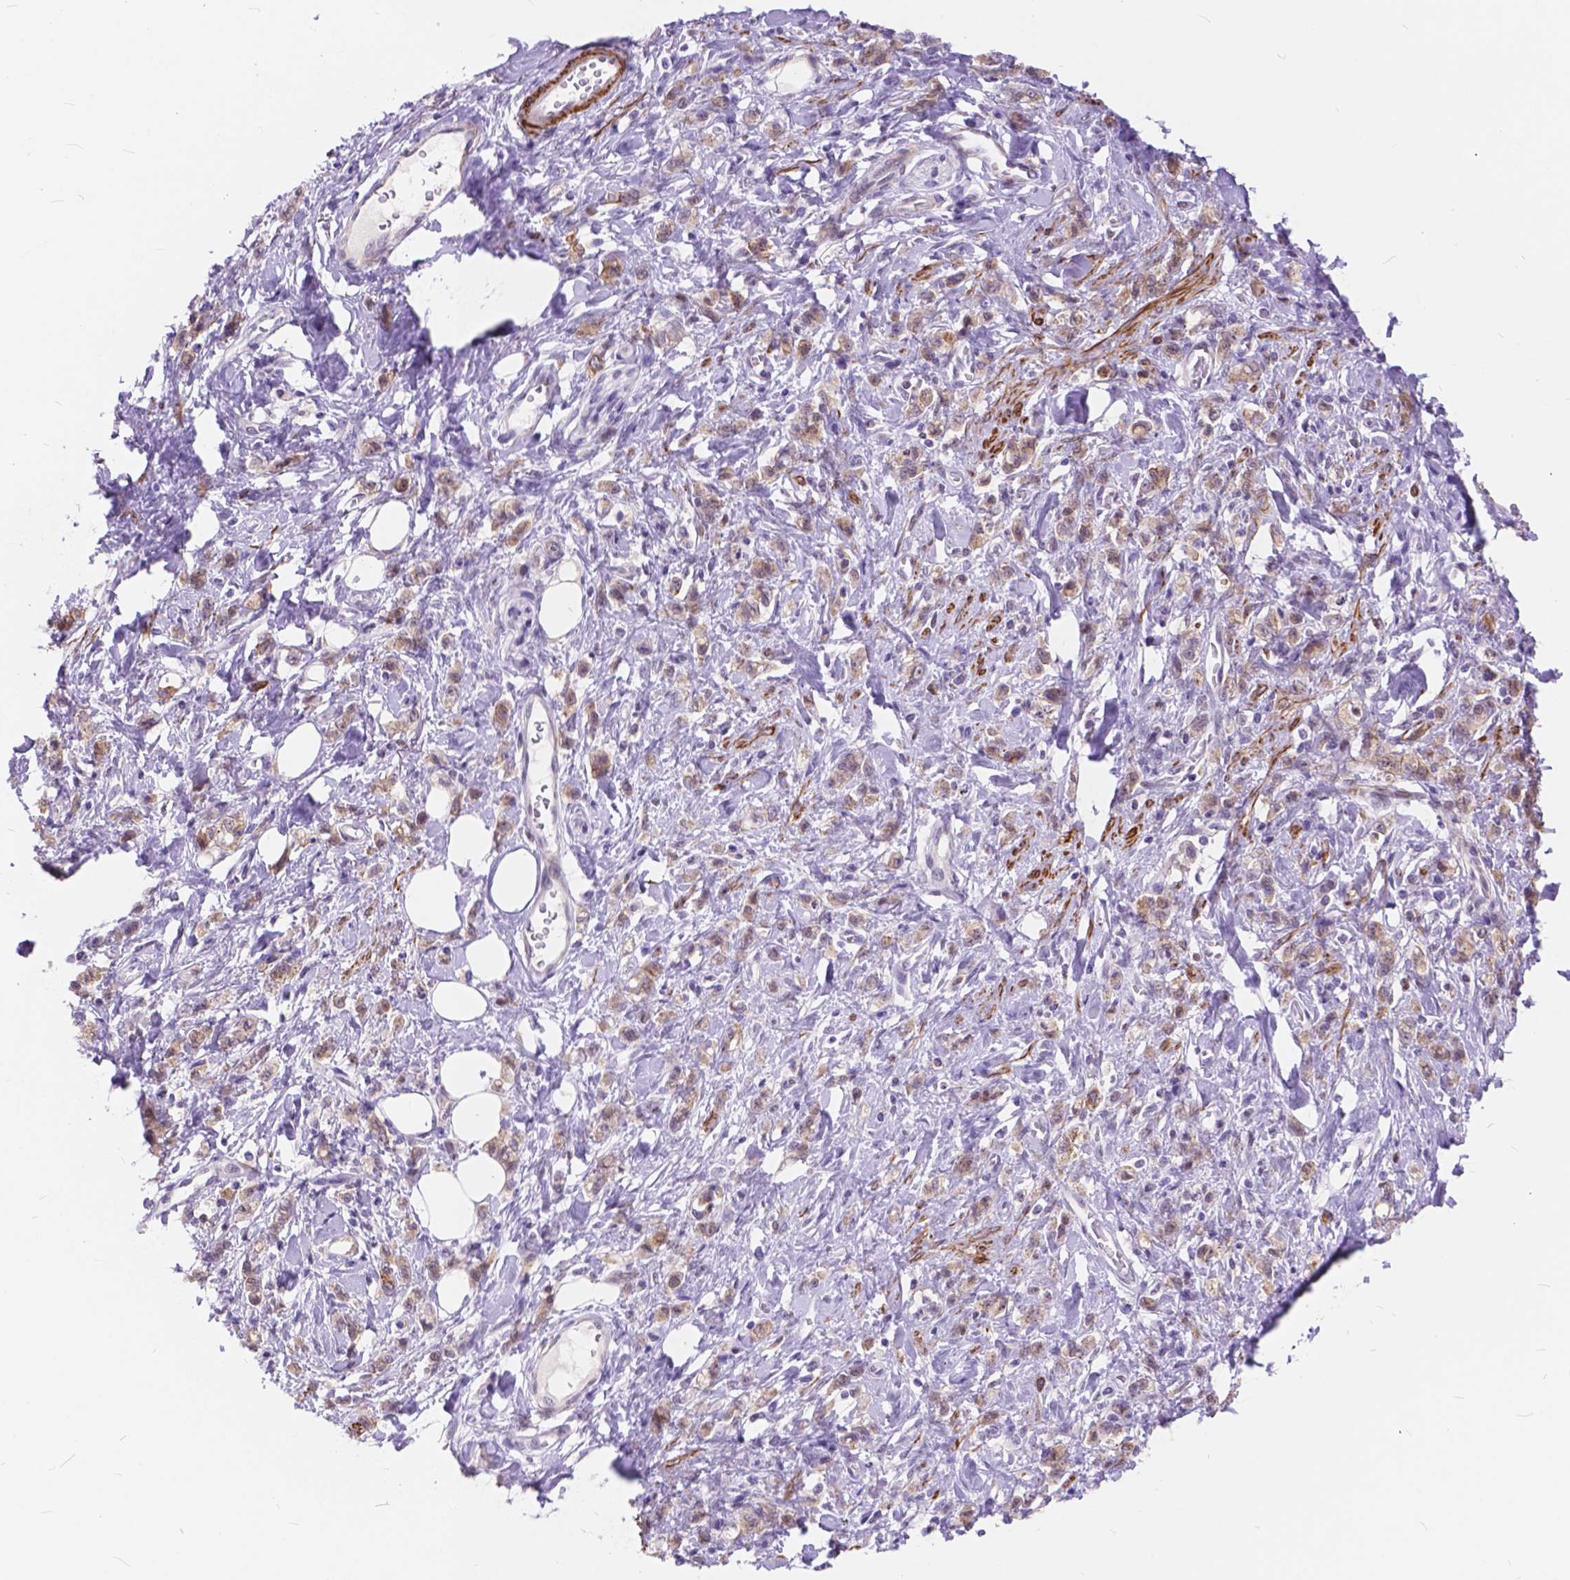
{"staining": {"intensity": "weak", "quantity": ">75%", "location": "cytoplasmic/membranous"}, "tissue": "stomach cancer", "cell_type": "Tumor cells", "image_type": "cancer", "snomed": [{"axis": "morphology", "description": "Adenocarcinoma, NOS"}, {"axis": "topography", "description": "Stomach"}], "caption": "There is low levels of weak cytoplasmic/membranous positivity in tumor cells of stomach cancer (adenocarcinoma), as demonstrated by immunohistochemical staining (brown color).", "gene": "MAN2C1", "patient": {"sex": "male", "age": 77}}